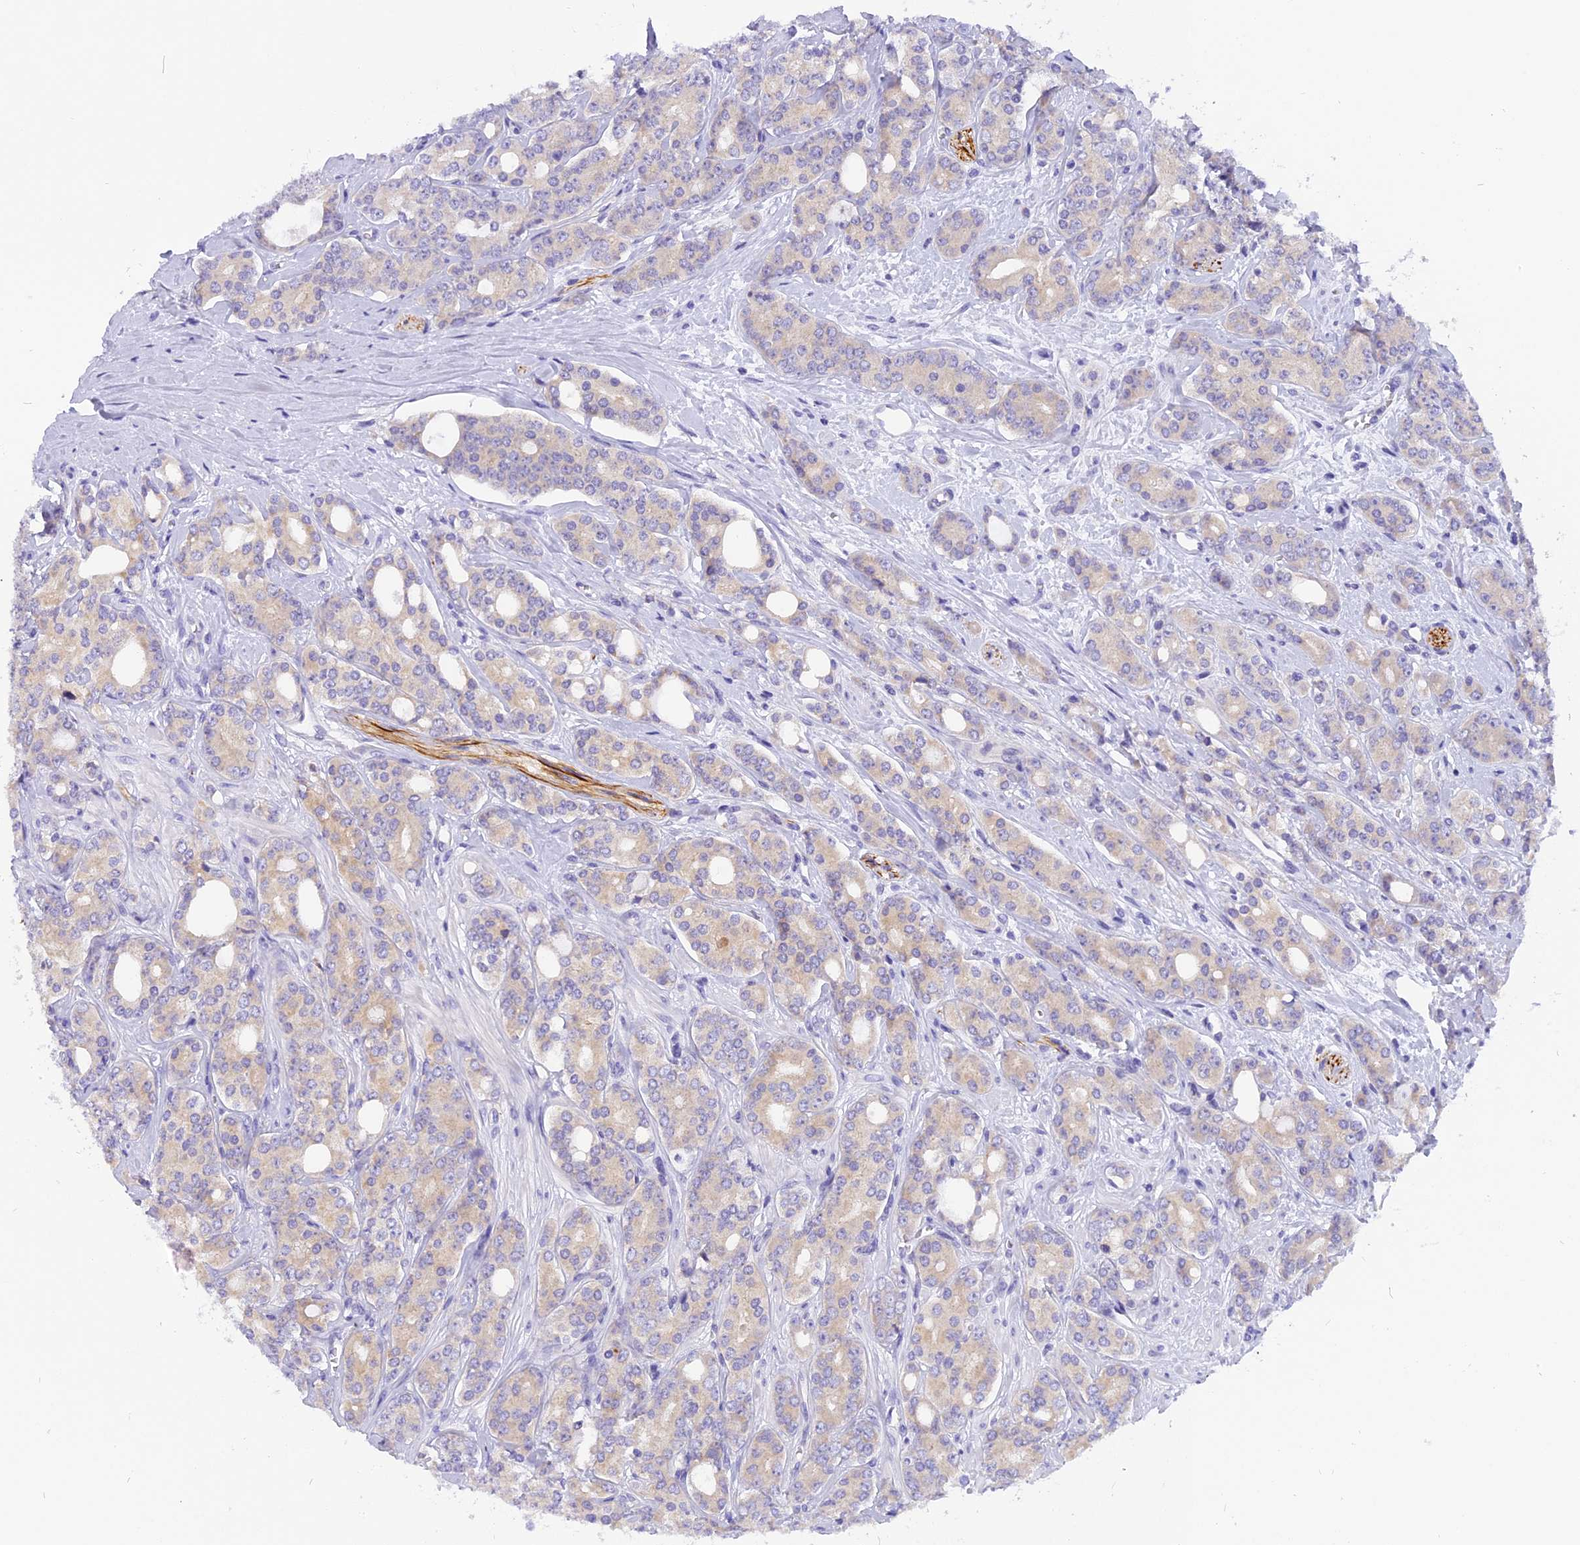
{"staining": {"intensity": "negative", "quantity": "none", "location": "none"}, "tissue": "prostate cancer", "cell_type": "Tumor cells", "image_type": "cancer", "snomed": [{"axis": "morphology", "description": "Adenocarcinoma, High grade"}, {"axis": "topography", "description": "Prostate"}], "caption": "This is an IHC micrograph of prostate high-grade adenocarcinoma. There is no positivity in tumor cells.", "gene": "TRIM3", "patient": {"sex": "male", "age": 62}}